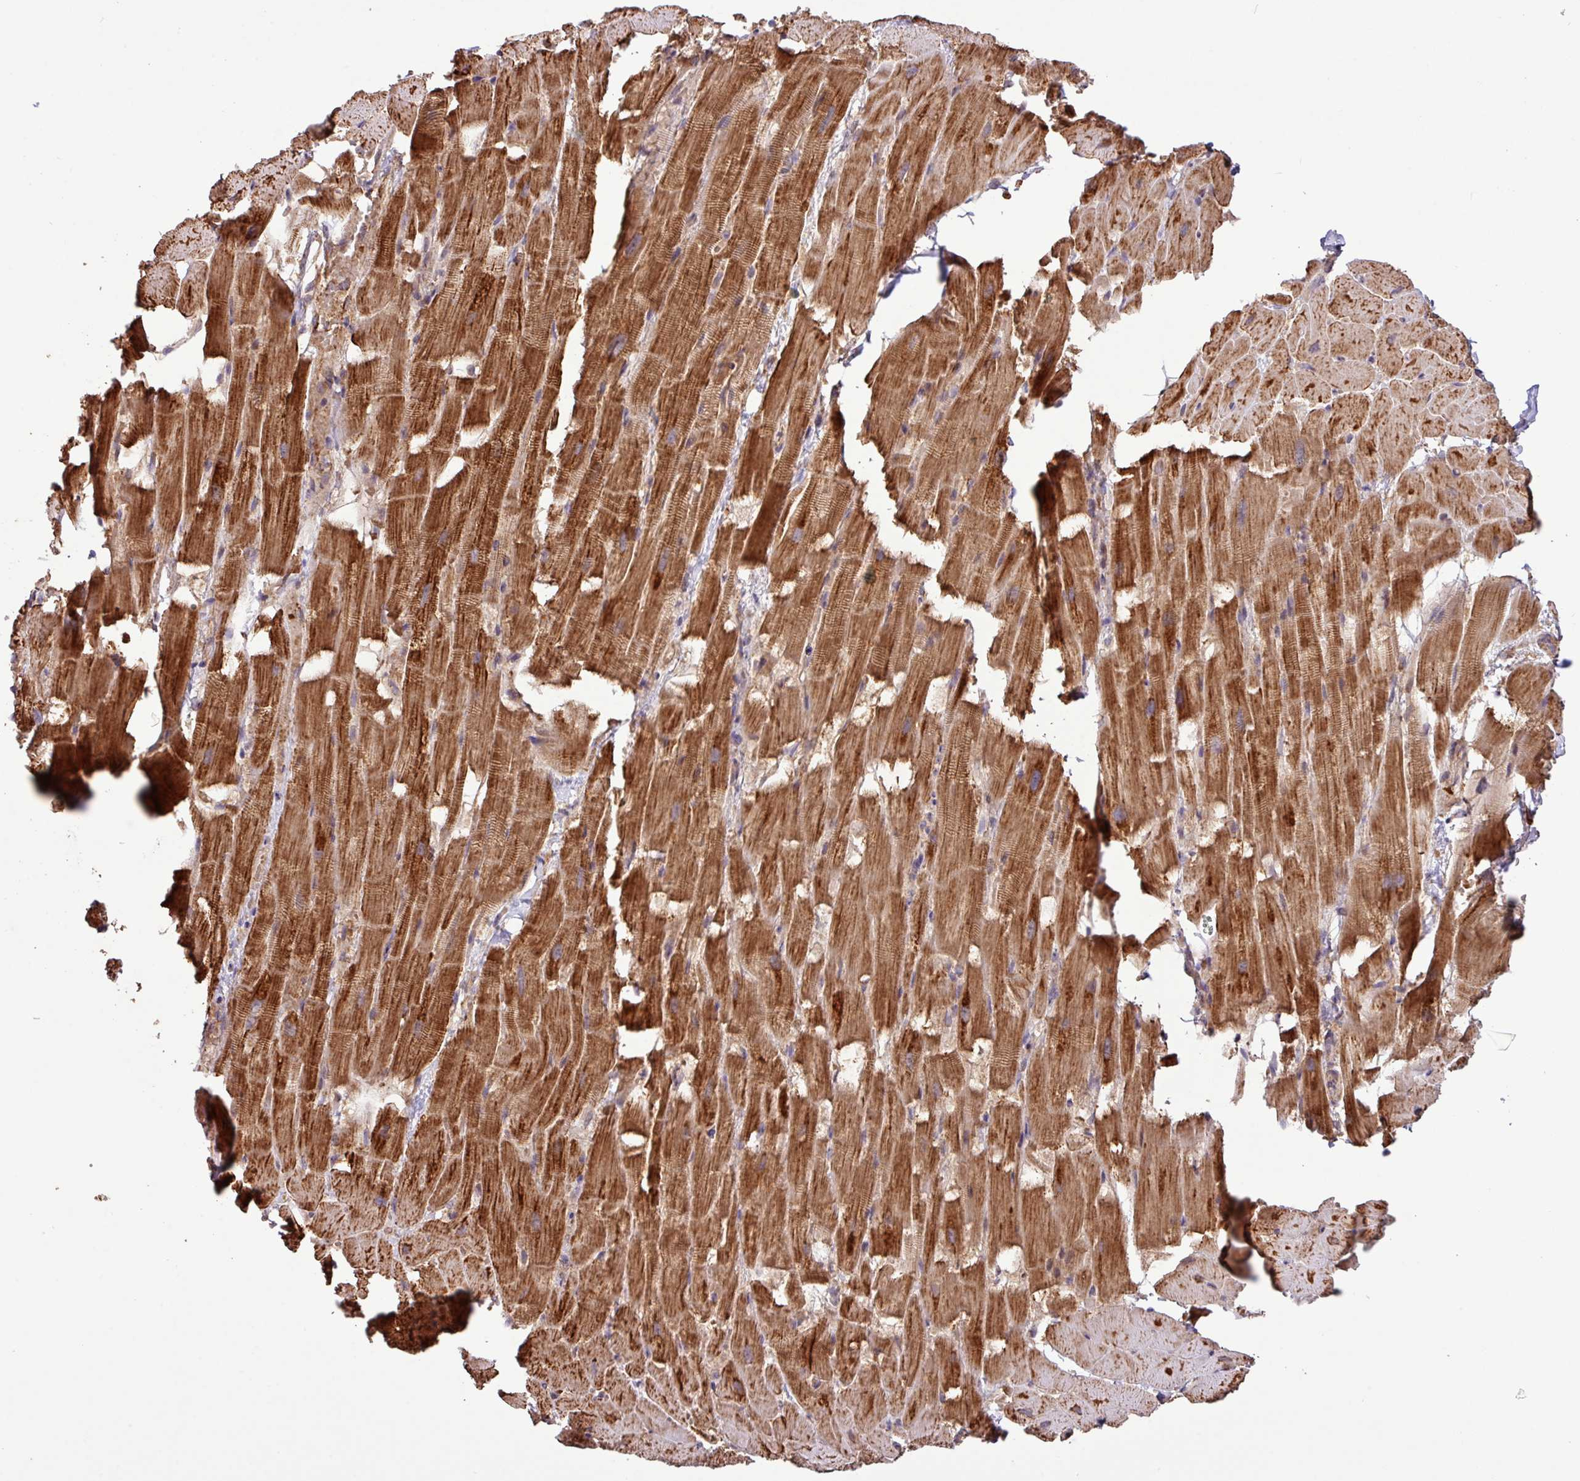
{"staining": {"intensity": "strong", "quantity": ">75%", "location": "cytoplasmic/membranous"}, "tissue": "heart muscle", "cell_type": "Cardiomyocytes", "image_type": "normal", "snomed": [{"axis": "morphology", "description": "Normal tissue, NOS"}, {"axis": "topography", "description": "Heart"}], "caption": "High-magnification brightfield microscopy of normal heart muscle stained with DAB (brown) and counterstained with hematoxylin (blue). cardiomyocytes exhibit strong cytoplasmic/membranous expression is present in approximately>75% of cells. The staining is performed using DAB brown chromogen to label protein expression. The nuclei are counter-stained blue using hematoxylin.", "gene": "YPEL1", "patient": {"sex": "male", "age": 37}}